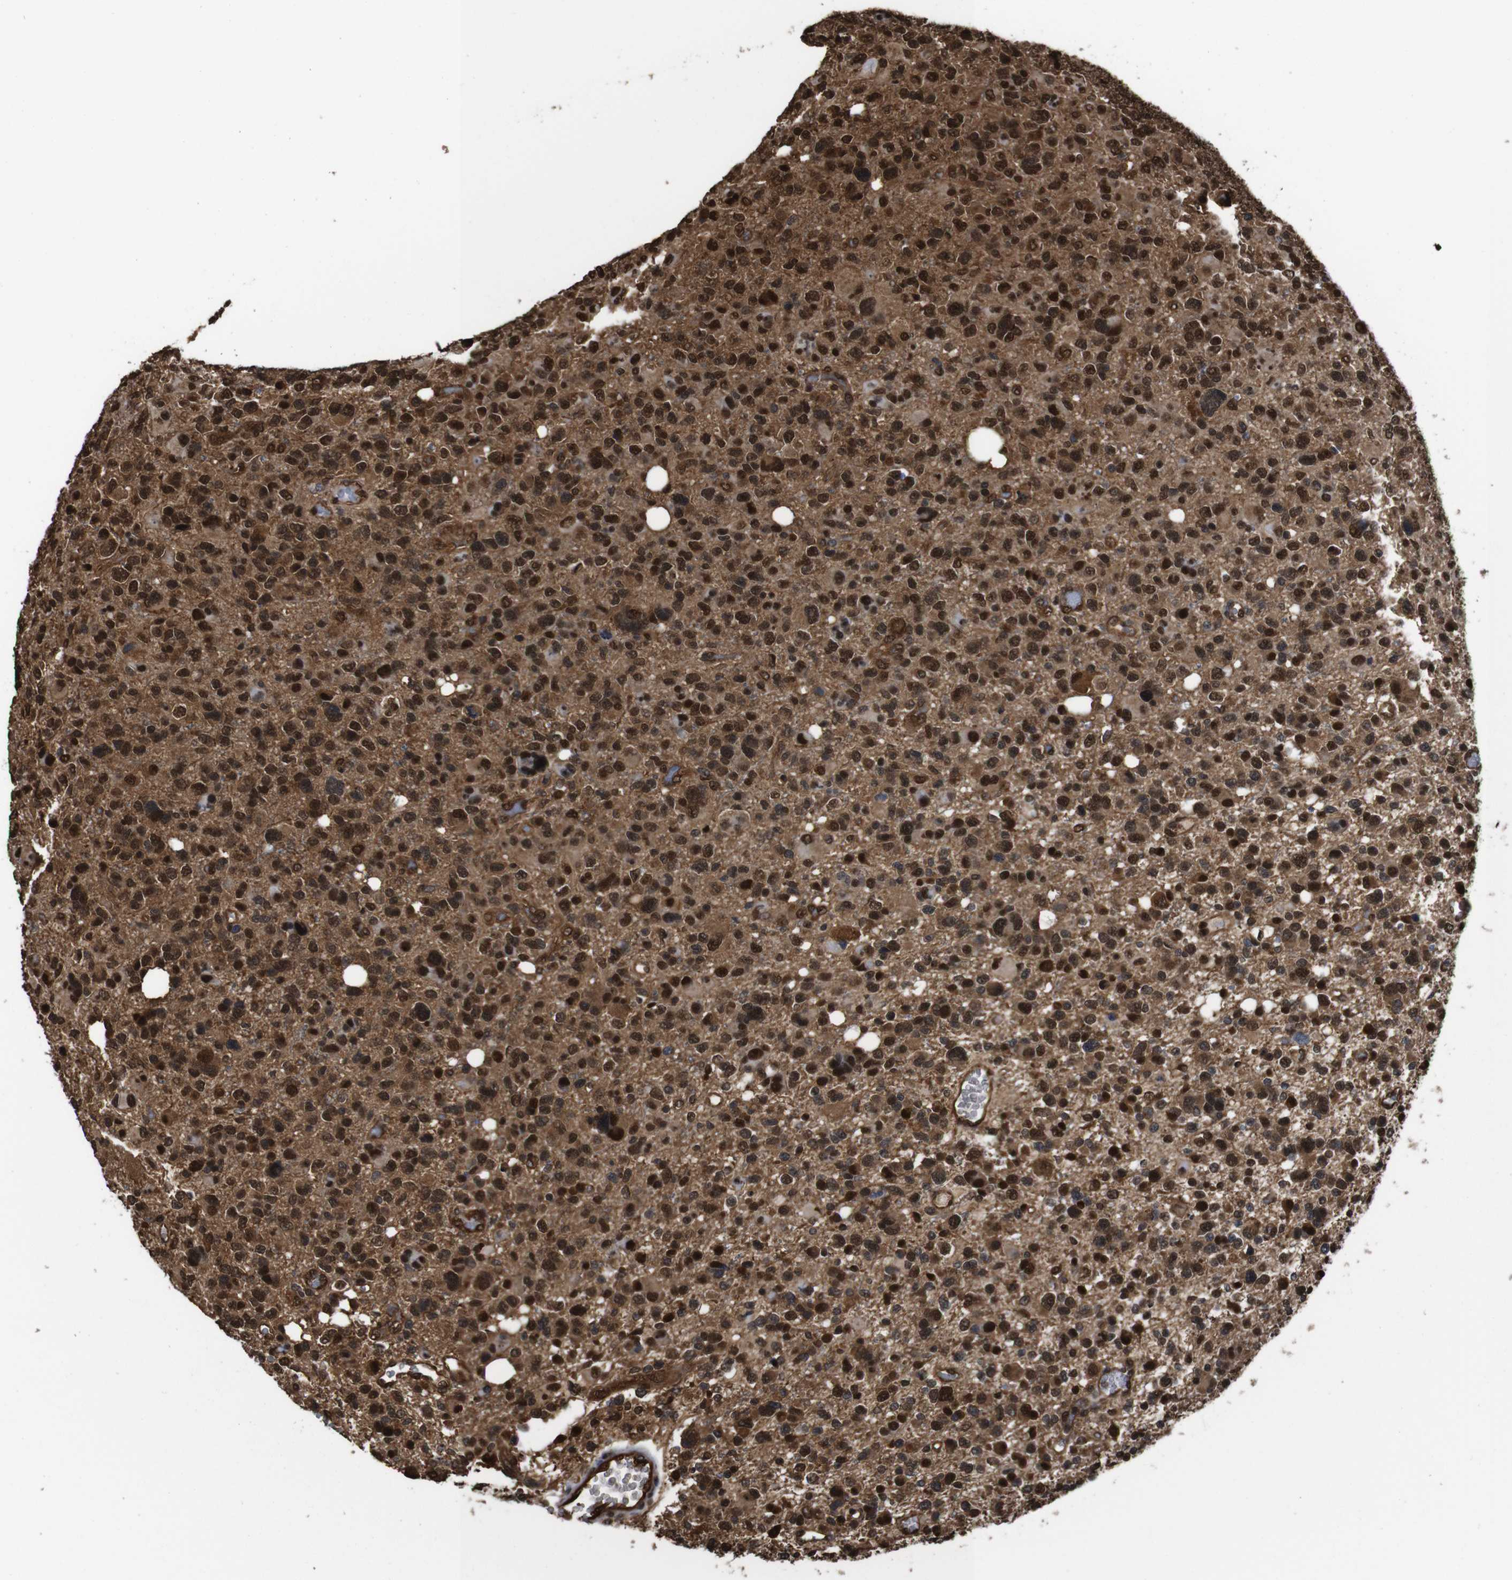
{"staining": {"intensity": "strong", "quantity": ">75%", "location": "cytoplasmic/membranous,nuclear"}, "tissue": "glioma", "cell_type": "Tumor cells", "image_type": "cancer", "snomed": [{"axis": "morphology", "description": "Glioma, malignant, High grade"}, {"axis": "topography", "description": "Brain"}], "caption": "This is a histology image of IHC staining of glioma, which shows strong expression in the cytoplasmic/membranous and nuclear of tumor cells.", "gene": "VCP", "patient": {"sex": "male", "age": 48}}